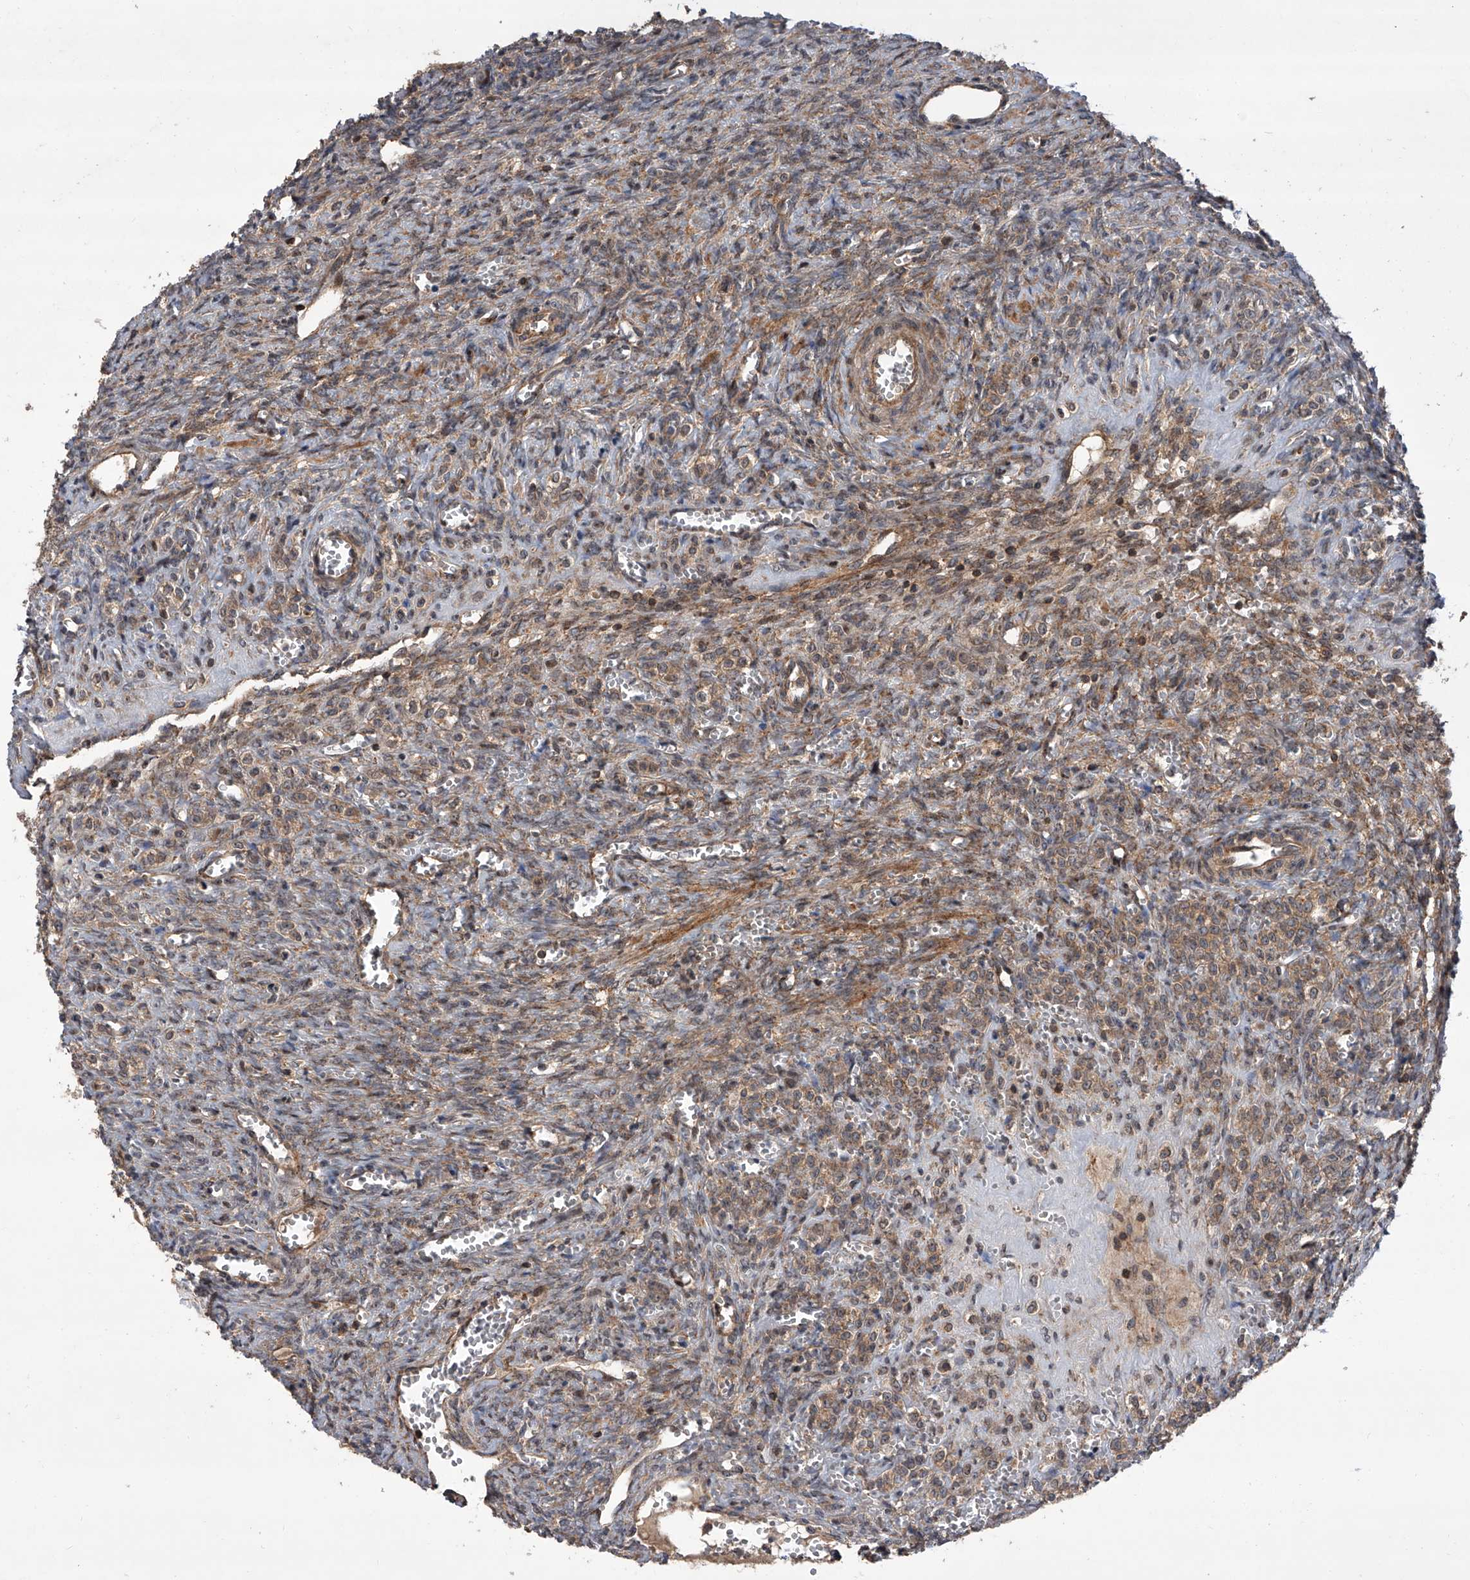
{"staining": {"intensity": "moderate", "quantity": "<25%", "location": "cytoplasmic/membranous"}, "tissue": "ovary", "cell_type": "Ovarian stroma cells", "image_type": "normal", "snomed": [{"axis": "morphology", "description": "Normal tissue, NOS"}, {"axis": "topography", "description": "Ovary"}], "caption": "An image of ovary stained for a protein shows moderate cytoplasmic/membranous brown staining in ovarian stroma cells. The staining was performed using DAB (3,3'-diaminobenzidine), with brown indicating positive protein expression. Nuclei are stained blue with hematoxylin.", "gene": "USP47", "patient": {"sex": "female", "age": 41}}